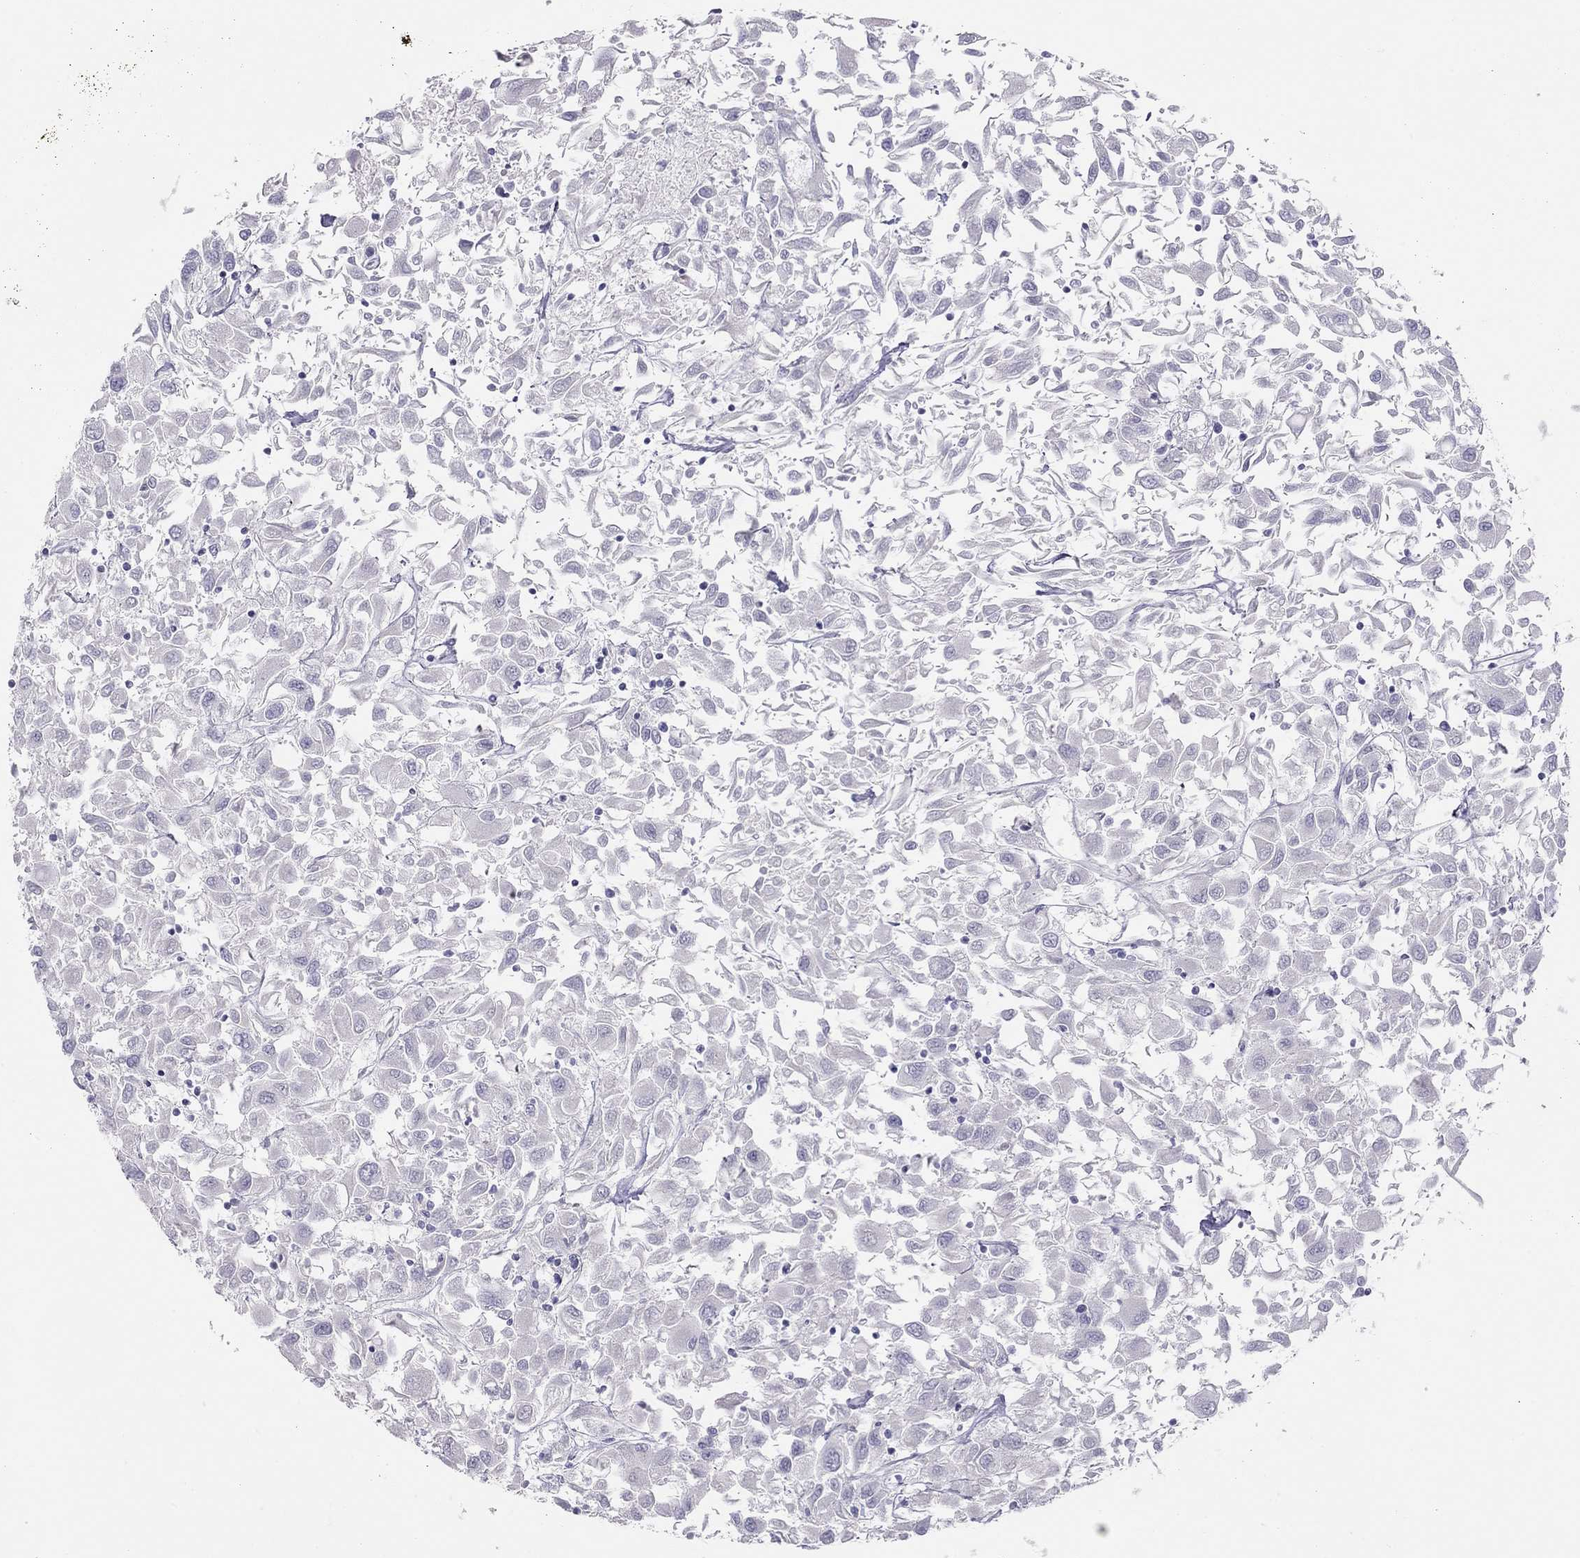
{"staining": {"intensity": "negative", "quantity": "none", "location": "none"}, "tissue": "renal cancer", "cell_type": "Tumor cells", "image_type": "cancer", "snomed": [{"axis": "morphology", "description": "Adenocarcinoma, NOS"}, {"axis": "topography", "description": "Kidney"}], "caption": "Histopathology image shows no protein staining in tumor cells of adenocarcinoma (renal) tissue. (Stains: DAB IHC with hematoxylin counter stain, Microscopy: brightfield microscopy at high magnification).", "gene": "KCNV2", "patient": {"sex": "female", "age": 76}}